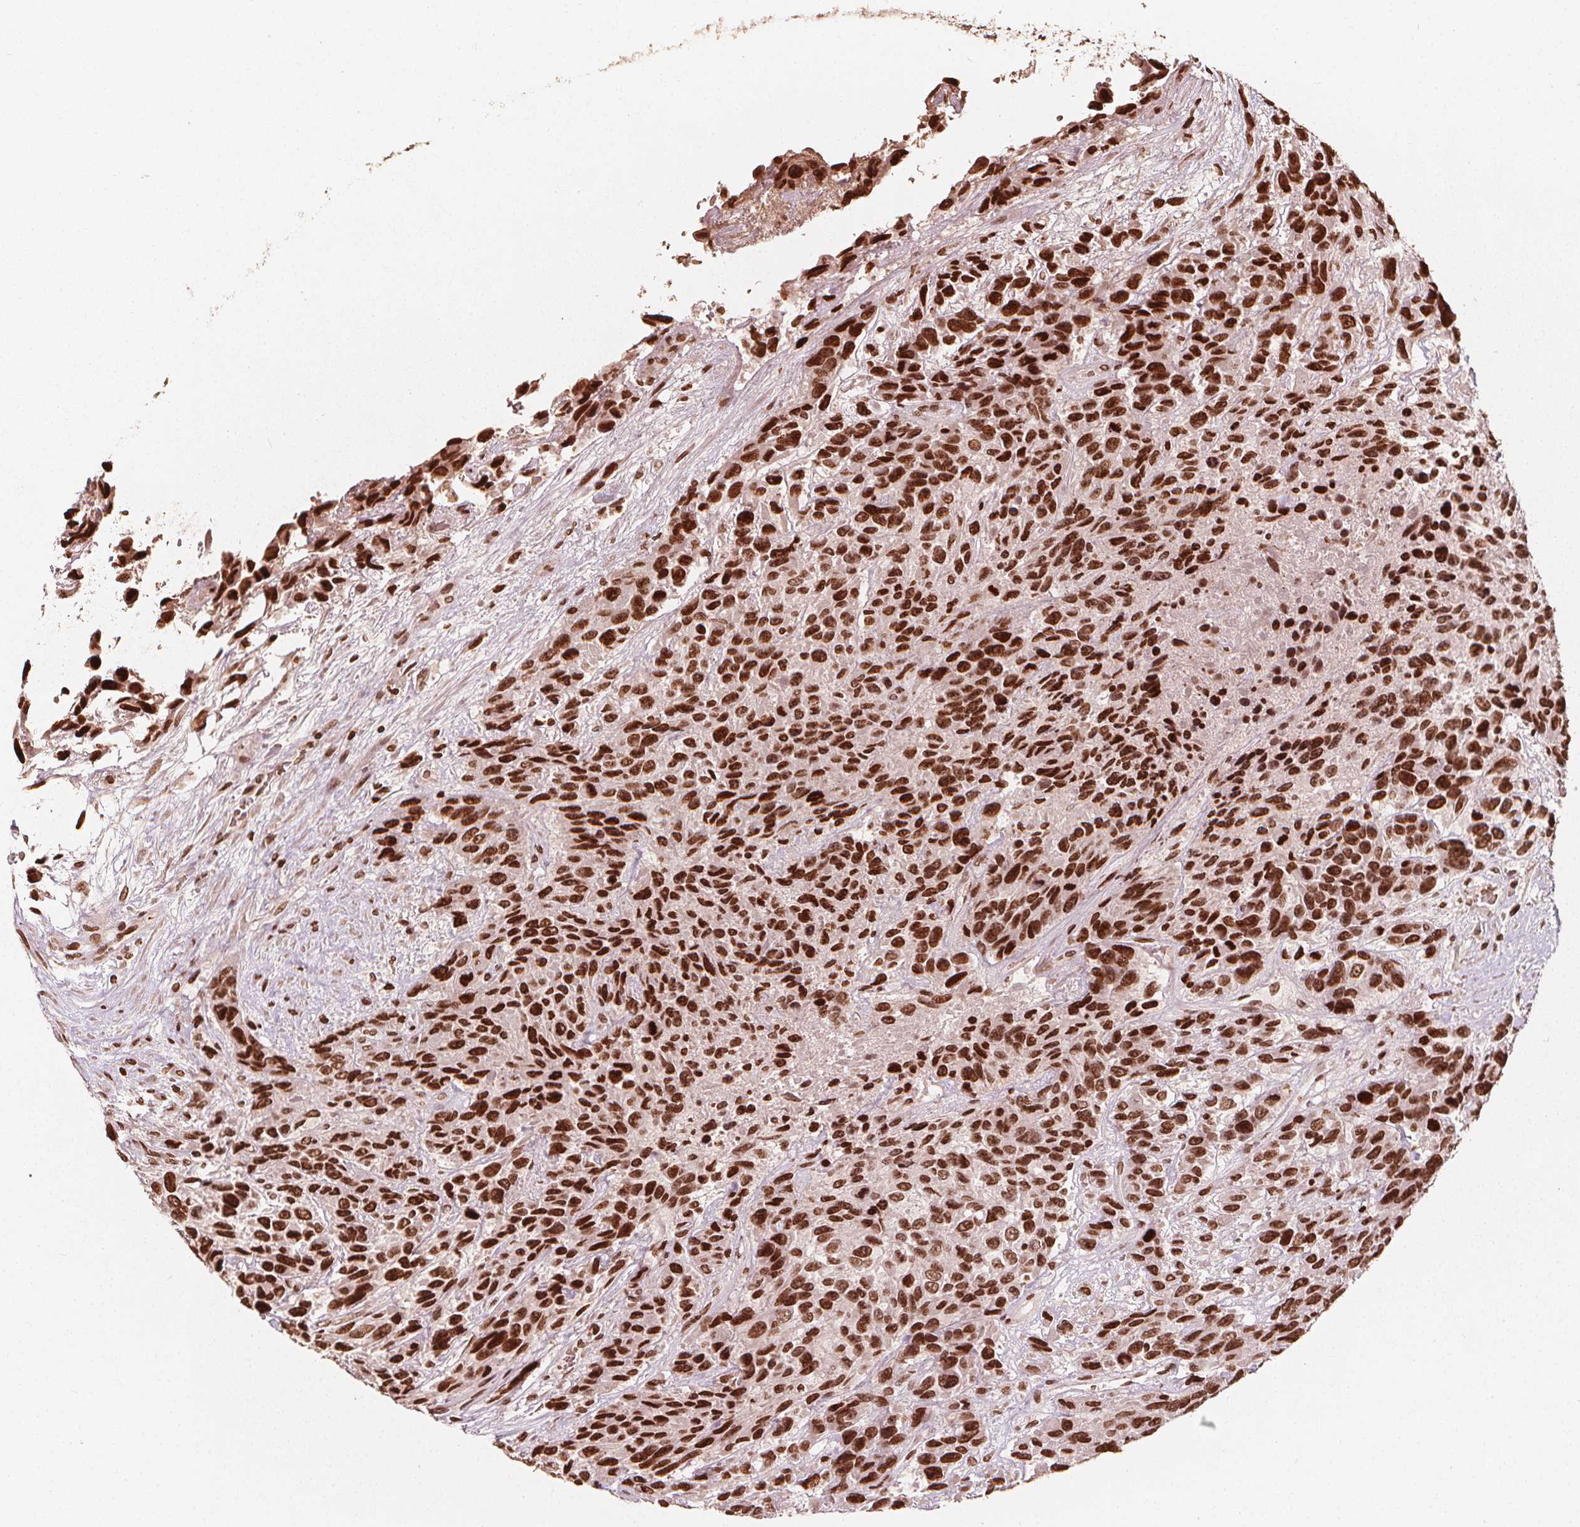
{"staining": {"intensity": "strong", "quantity": ">75%", "location": "nuclear"}, "tissue": "urothelial cancer", "cell_type": "Tumor cells", "image_type": "cancer", "snomed": [{"axis": "morphology", "description": "Urothelial carcinoma, High grade"}, {"axis": "topography", "description": "Urinary bladder"}], "caption": "About >75% of tumor cells in high-grade urothelial carcinoma show strong nuclear protein positivity as visualized by brown immunohistochemical staining.", "gene": "H3C14", "patient": {"sex": "female", "age": 70}}